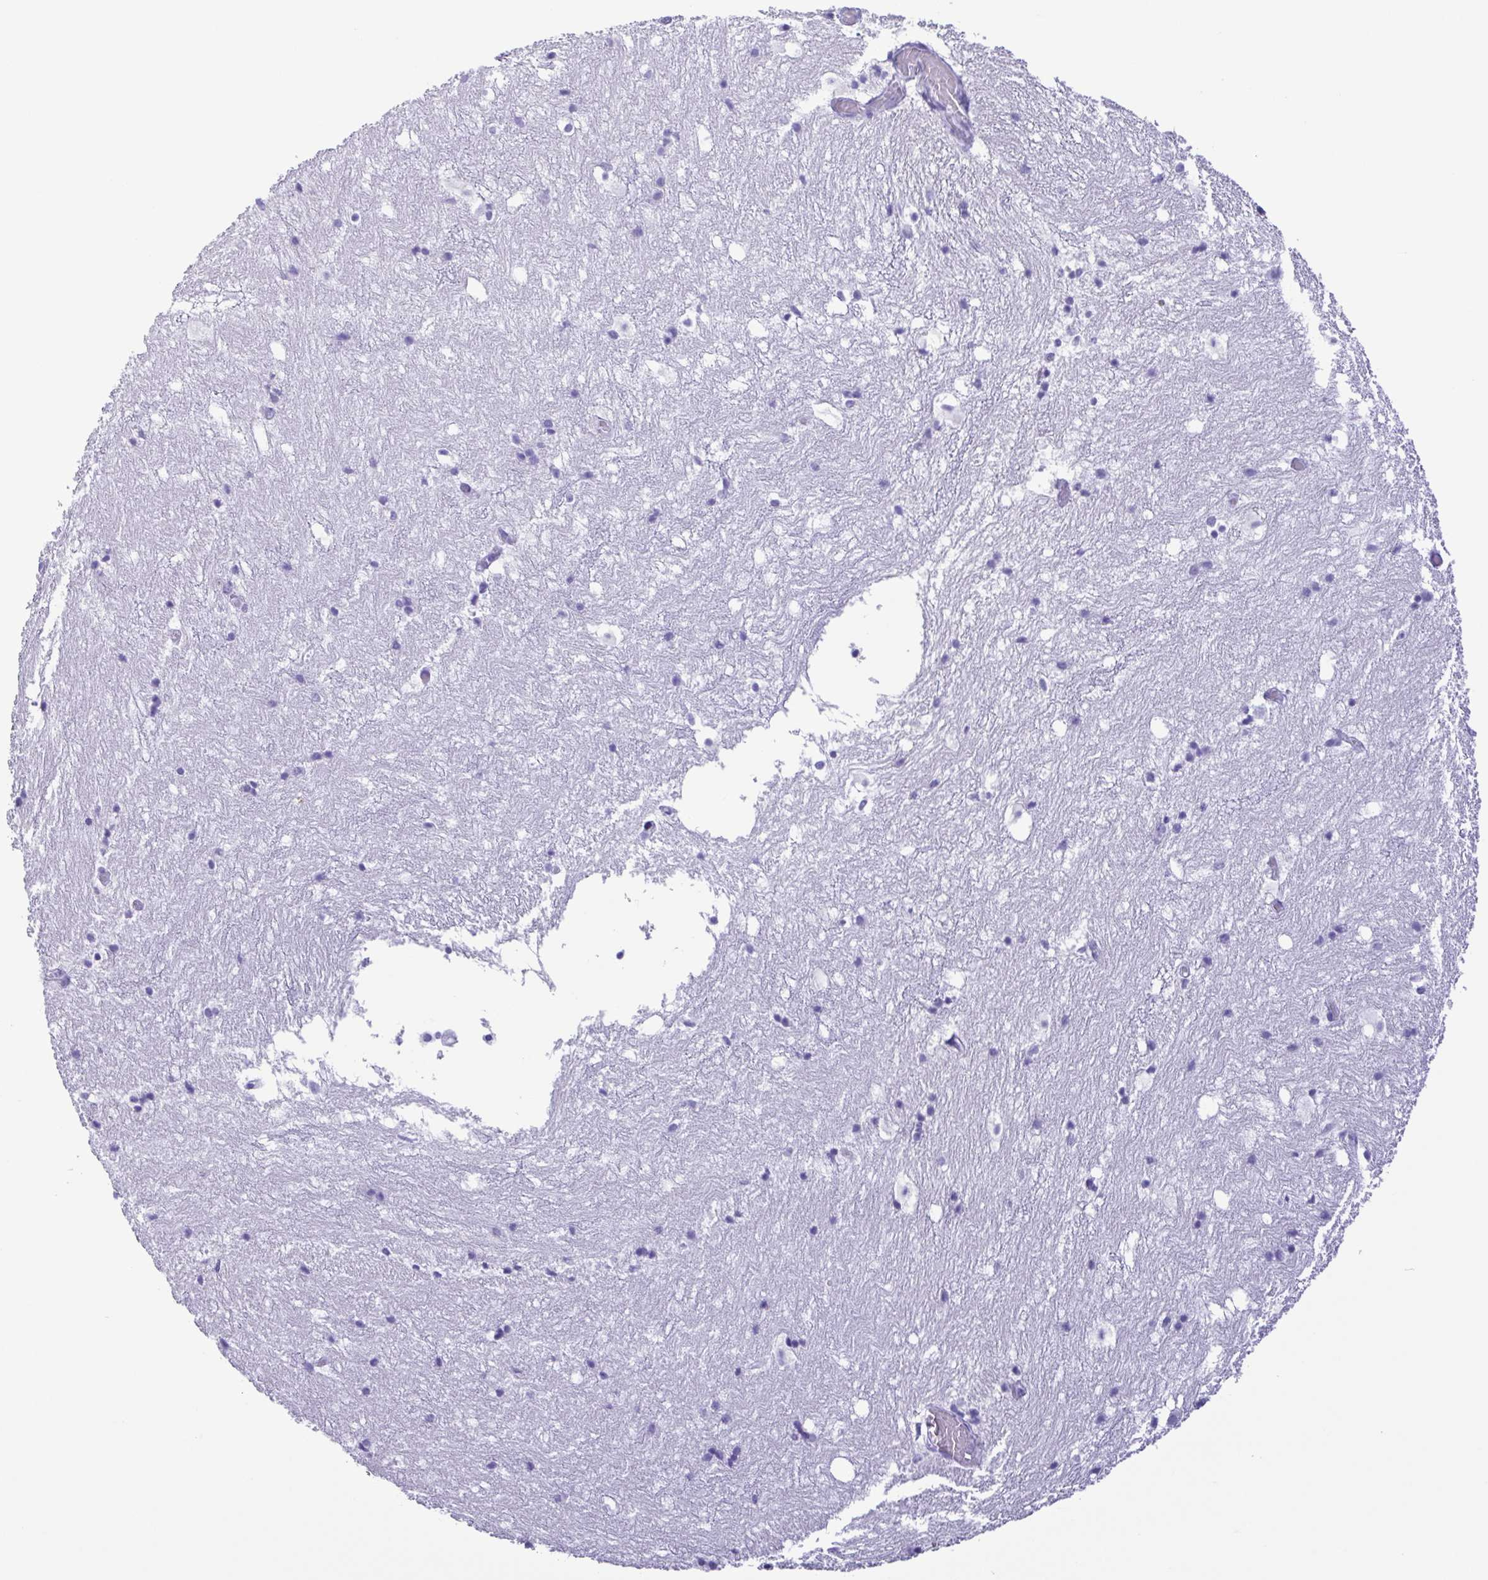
{"staining": {"intensity": "negative", "quantity": "none", "location": "none"}, "tissue": "hippocampus", "cell_type": "Glial cells", "image_type": "normal", "snomed": [{"axis": "morphology", "description": "Normal tissue, NOS"}, {"axis": "topography", "description": "Hippocampus"}], "caption": "IHC micrograph of normal hippocampus: hippocampus stained with DAB (3,3'-diaminobenzidine) displays no significant protein positivity in glial cells.", "gene": "OVGP1", "patient": {"sex": "female", "age": 52}}